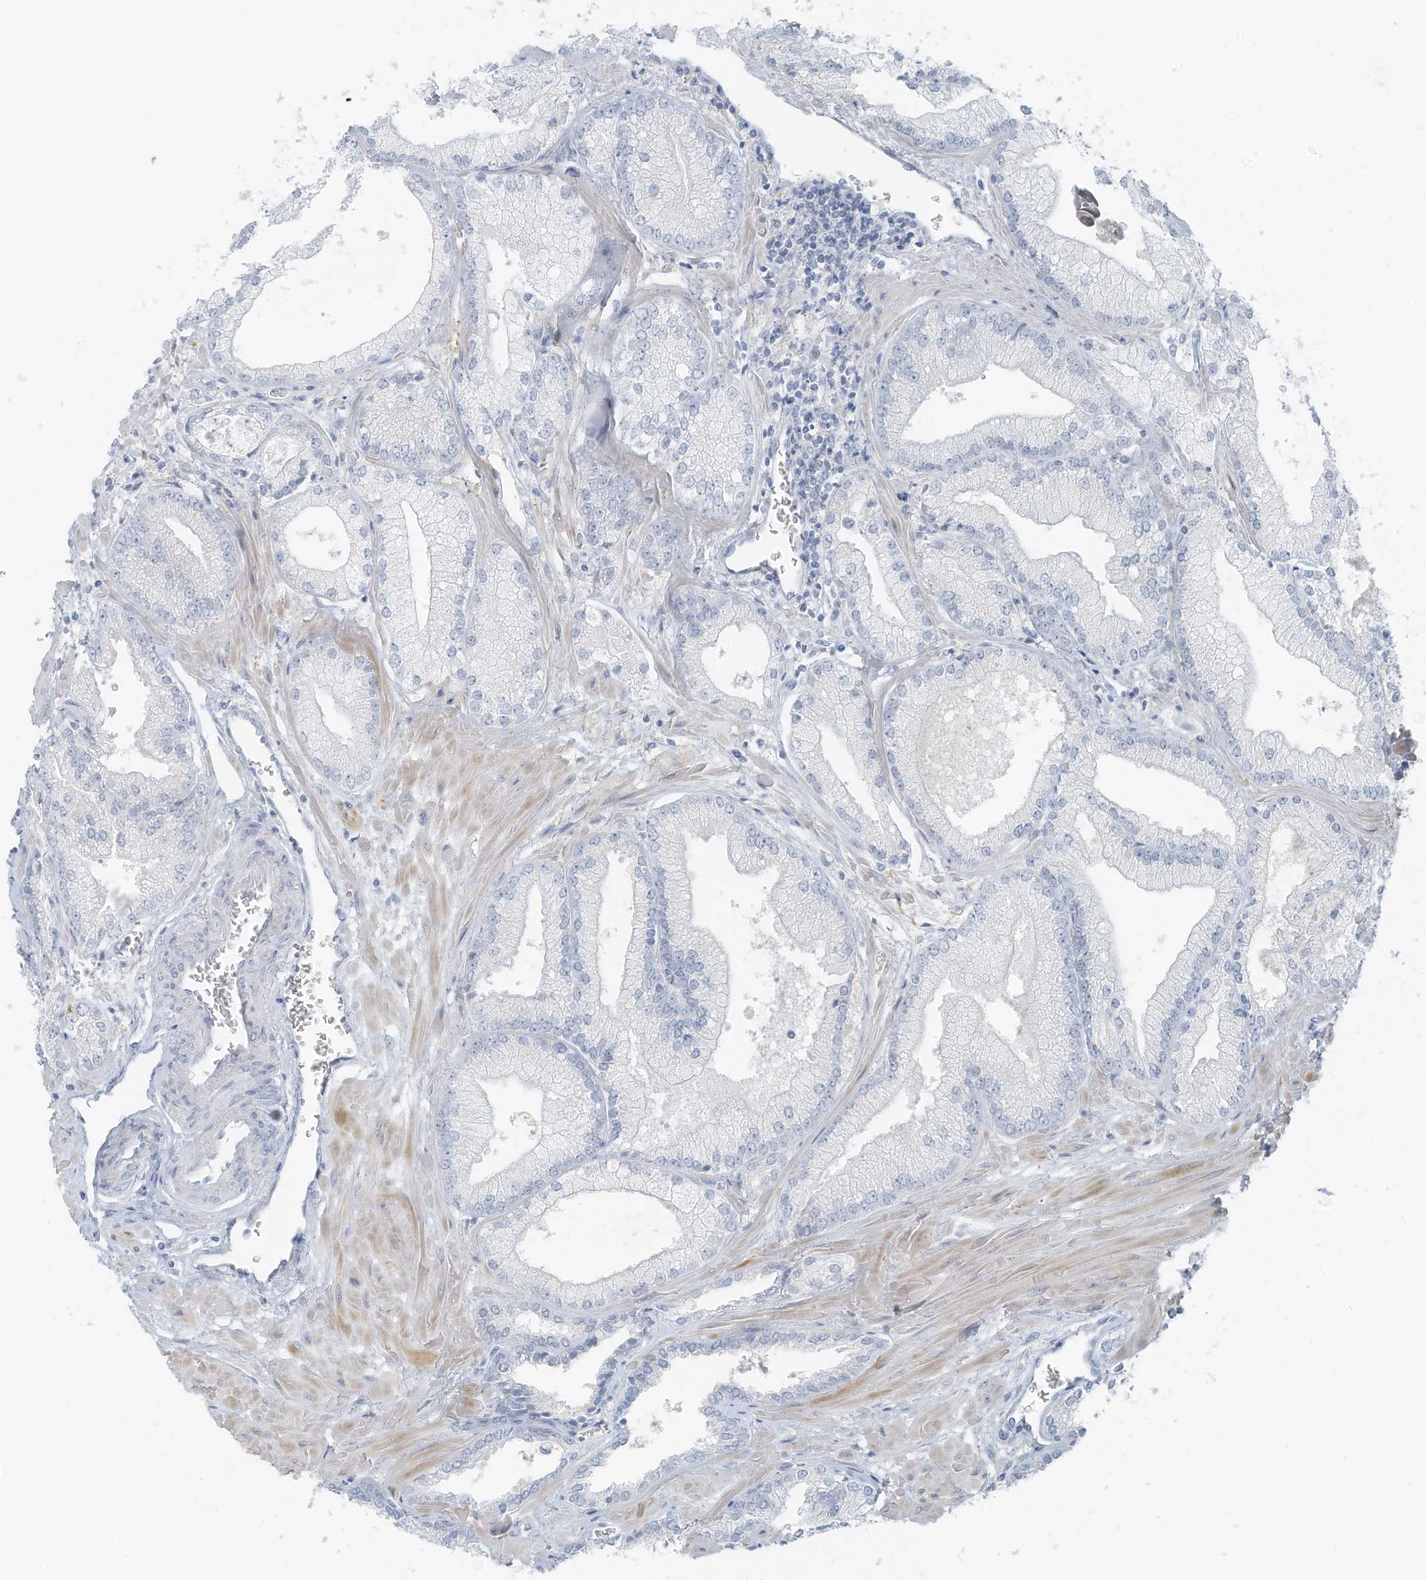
{"staining": {"intensity": "negative", "quantity": "none", "location": "none"}, "tissue": "prostate cancer", "cell_type": "Tumor cells", "image_type": "cancer", "snomed": [{"axis": "morphology", "description": "Adenocarcinoma, Low grade"}, {"axis": "topography", "description": "Prostate"}], "caption": "This histopathology image is of adenocarcinoma (low-grade) (prostate) stained with immunohistochemistry (IHC) to label a protein in brown with the nuclei are counter-stained blue. There is no expression in tumor cells.", "gene": "SLC25A43", "patient": {"sex": "male", "age": 67}}